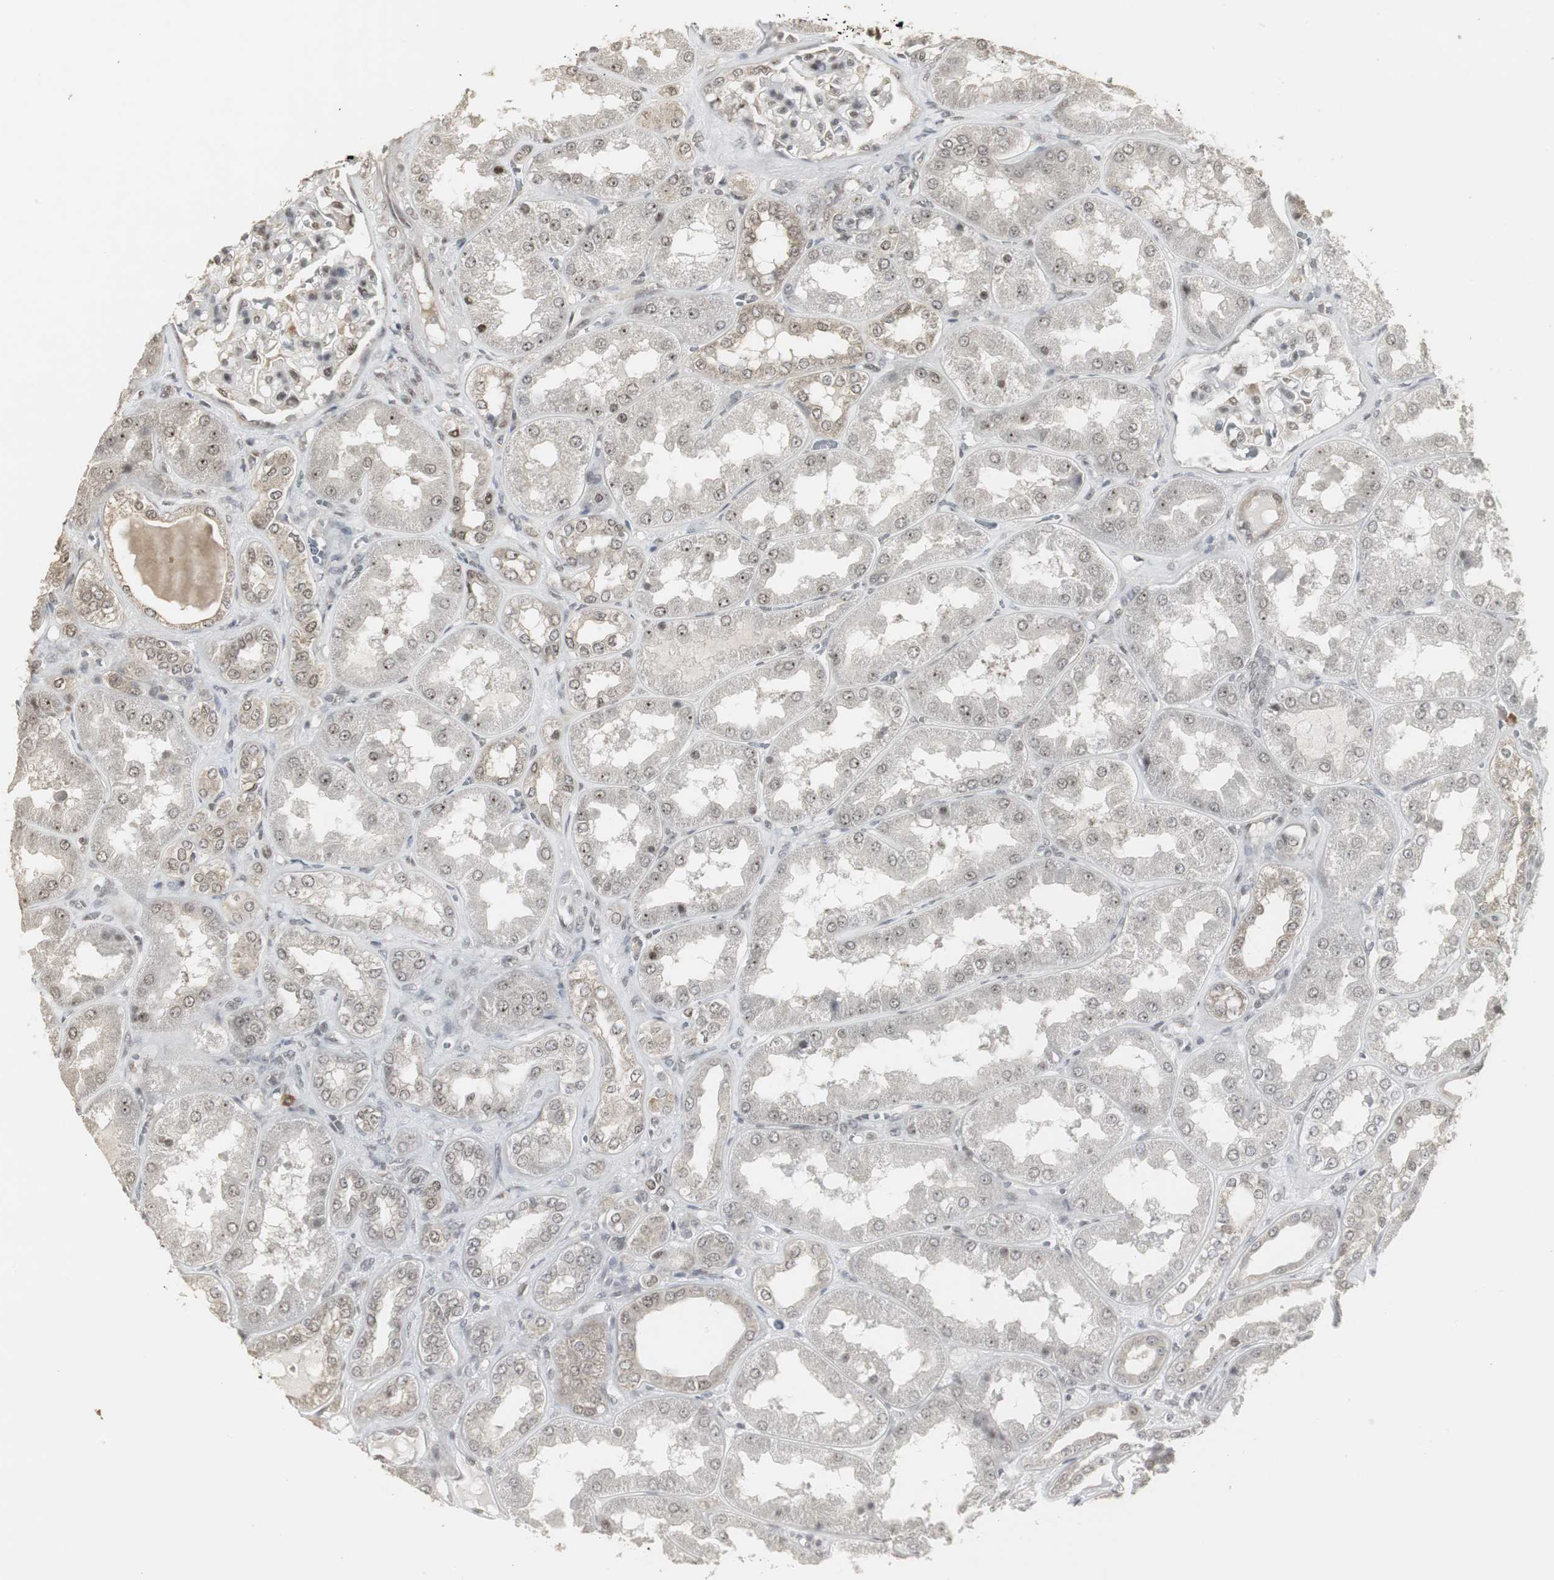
{"staining": {"intensity": "moderate", "quantity": "<25%", "location": "nuclear"}, "tissue": "kidney", "cell_type": "Cells in glomeruli", "image_type": "normal", "snomed": [{"axis": "morphology", "description": "Normal tissue, NOS"}, {"axis": "topography", "description": "Kidney"}], "caption": "A high-resolution photomicrograph shows immunohistochemistry staining of normal kidney, which reveals moderate nuclear positivity in approximately <25% of cells in glomeruli. Nuclei are stained in blue.", "gene": "ELOA", "patient": {"sex": "female", "age": 56}}